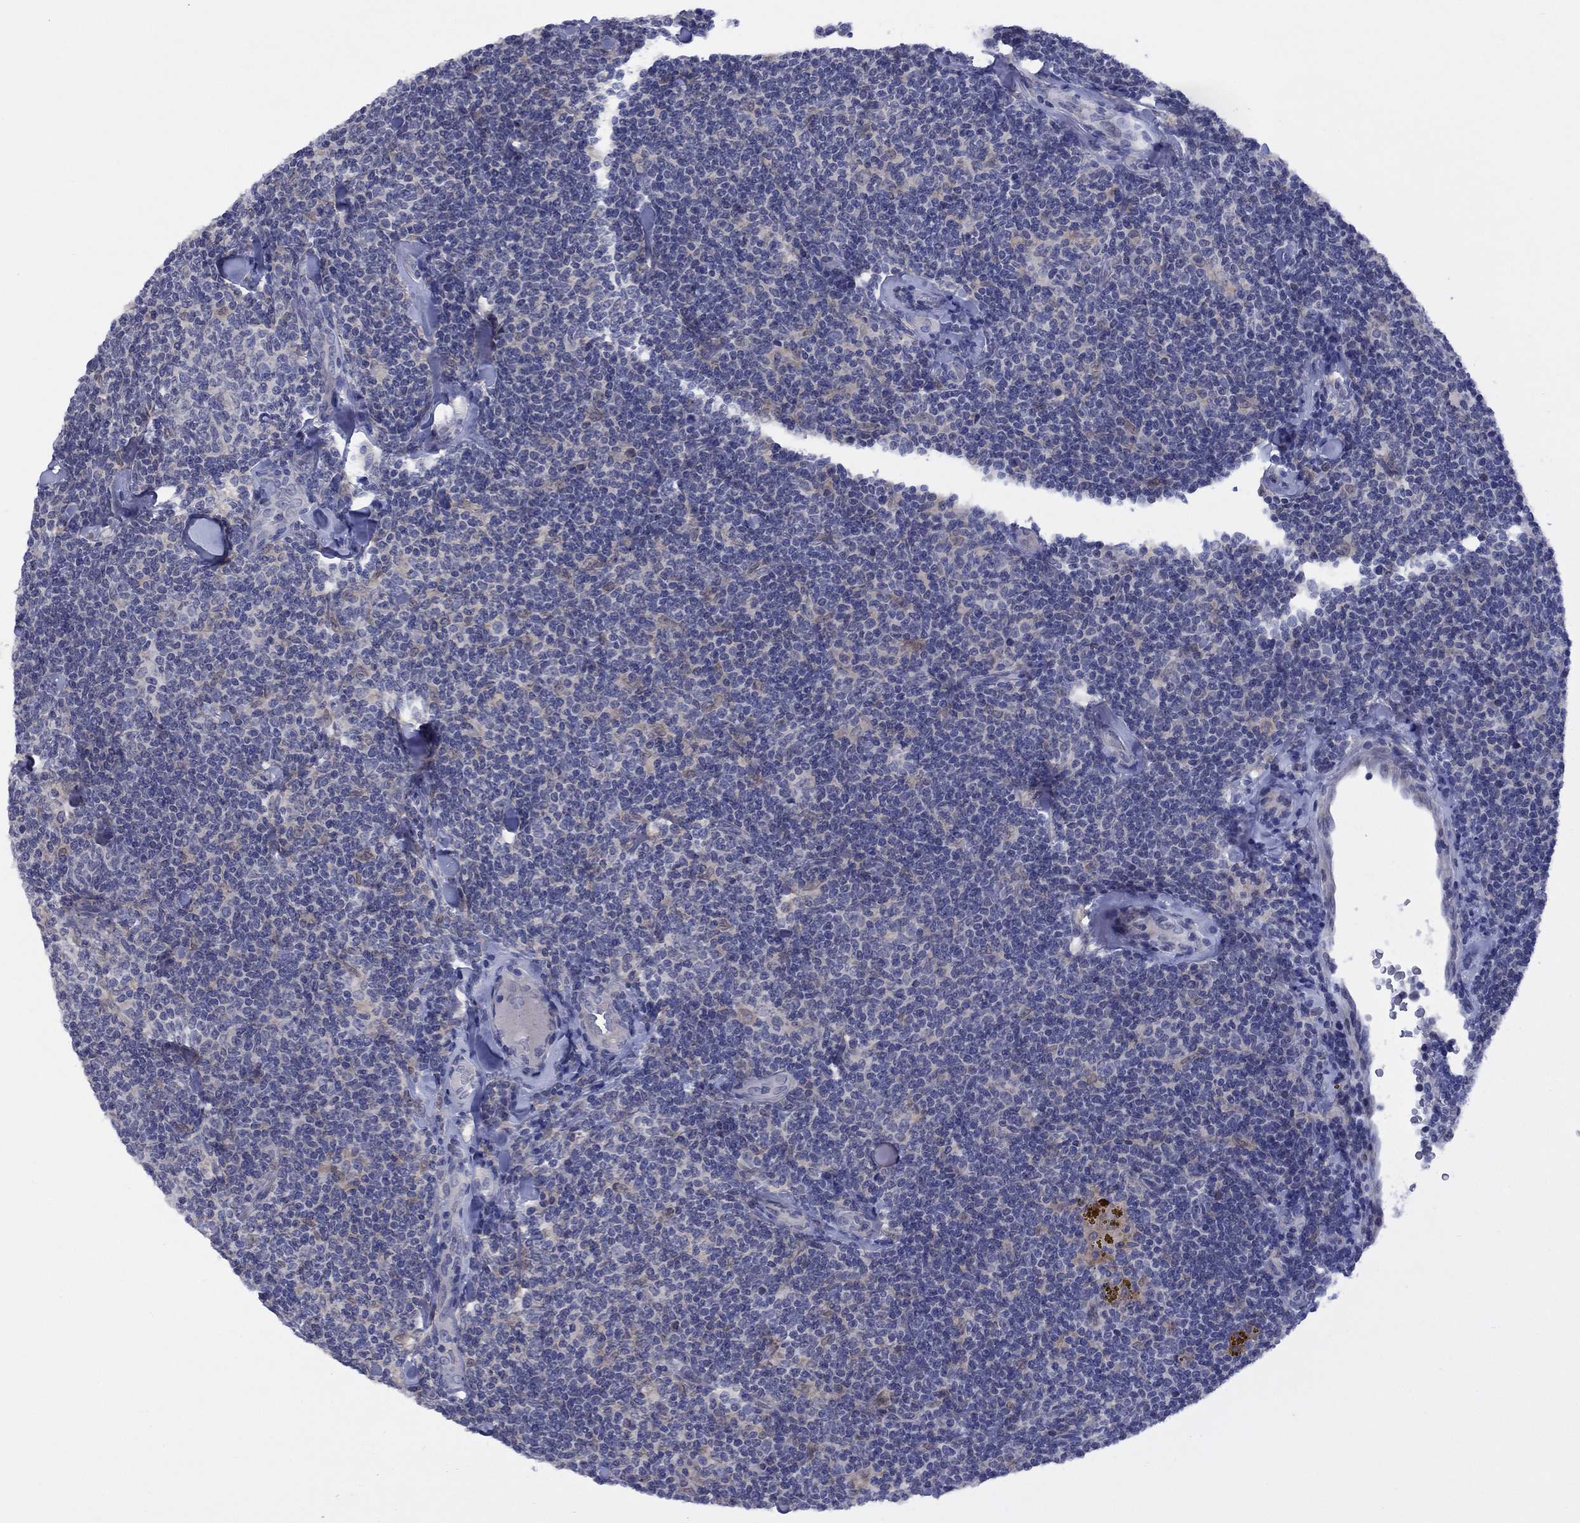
{"staining": {"intensity": "negative", "quantity": "none", "location": "none"}, "tissue": "lymphoma", "cell_type": "Tumor cells", "image_type": "cancer", "snomed": [{"axis": "morphology", "description": "Malignant lymphoma, non-Hodgkin's type, Low grade"}, {"axis": "topography", "description": "Lymph node"}], "caption": "DAB (3,3'-diaminobenzidine) immunohistochemical staining of human low-grade malignant lymphoma, non-Hodgkin's type displays no significant staining in tumor cells.", "gene": "CYP2B6", "patient": {"sex": "female", "age": 56}}